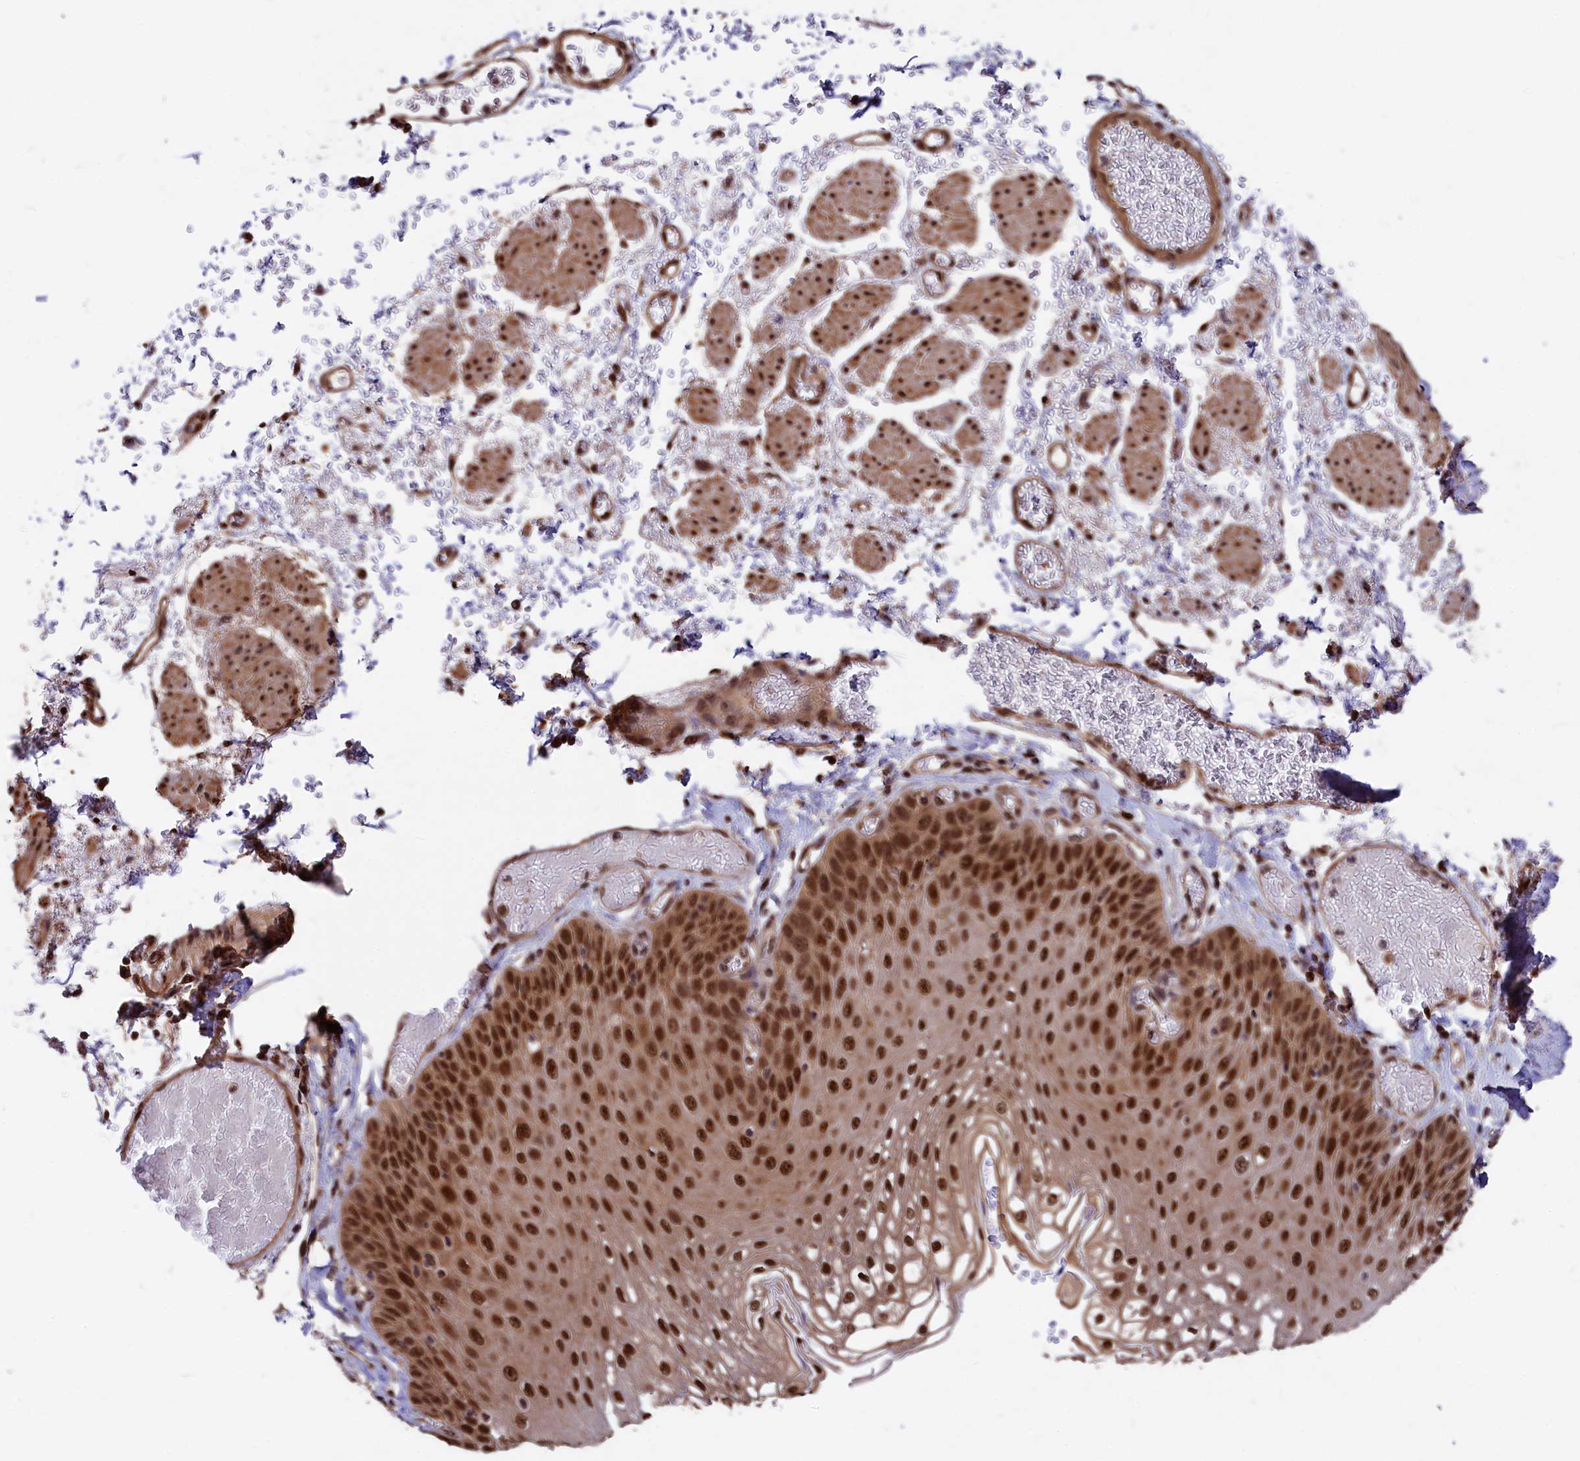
{"staining": {"intensity": "strong", "quantity": ">75%", "location": "nuclear"}, "tissue": "esophagus", "cell_type": "Squamous epithelial cells", "image_type": "normal", "snomed": [{"axis": "morphology", "description": "Normal tissue, NOS"}, {"axis": "topography", "description": "Esophagus"}], "caption": "This is a histology image of immunohistochemistry staining of normal esophagus, which shows strong expression in the nuclear of squamous epithelial cells.", "gene": "ADRM1", "patient": {"sex": "male", "age": 81}}